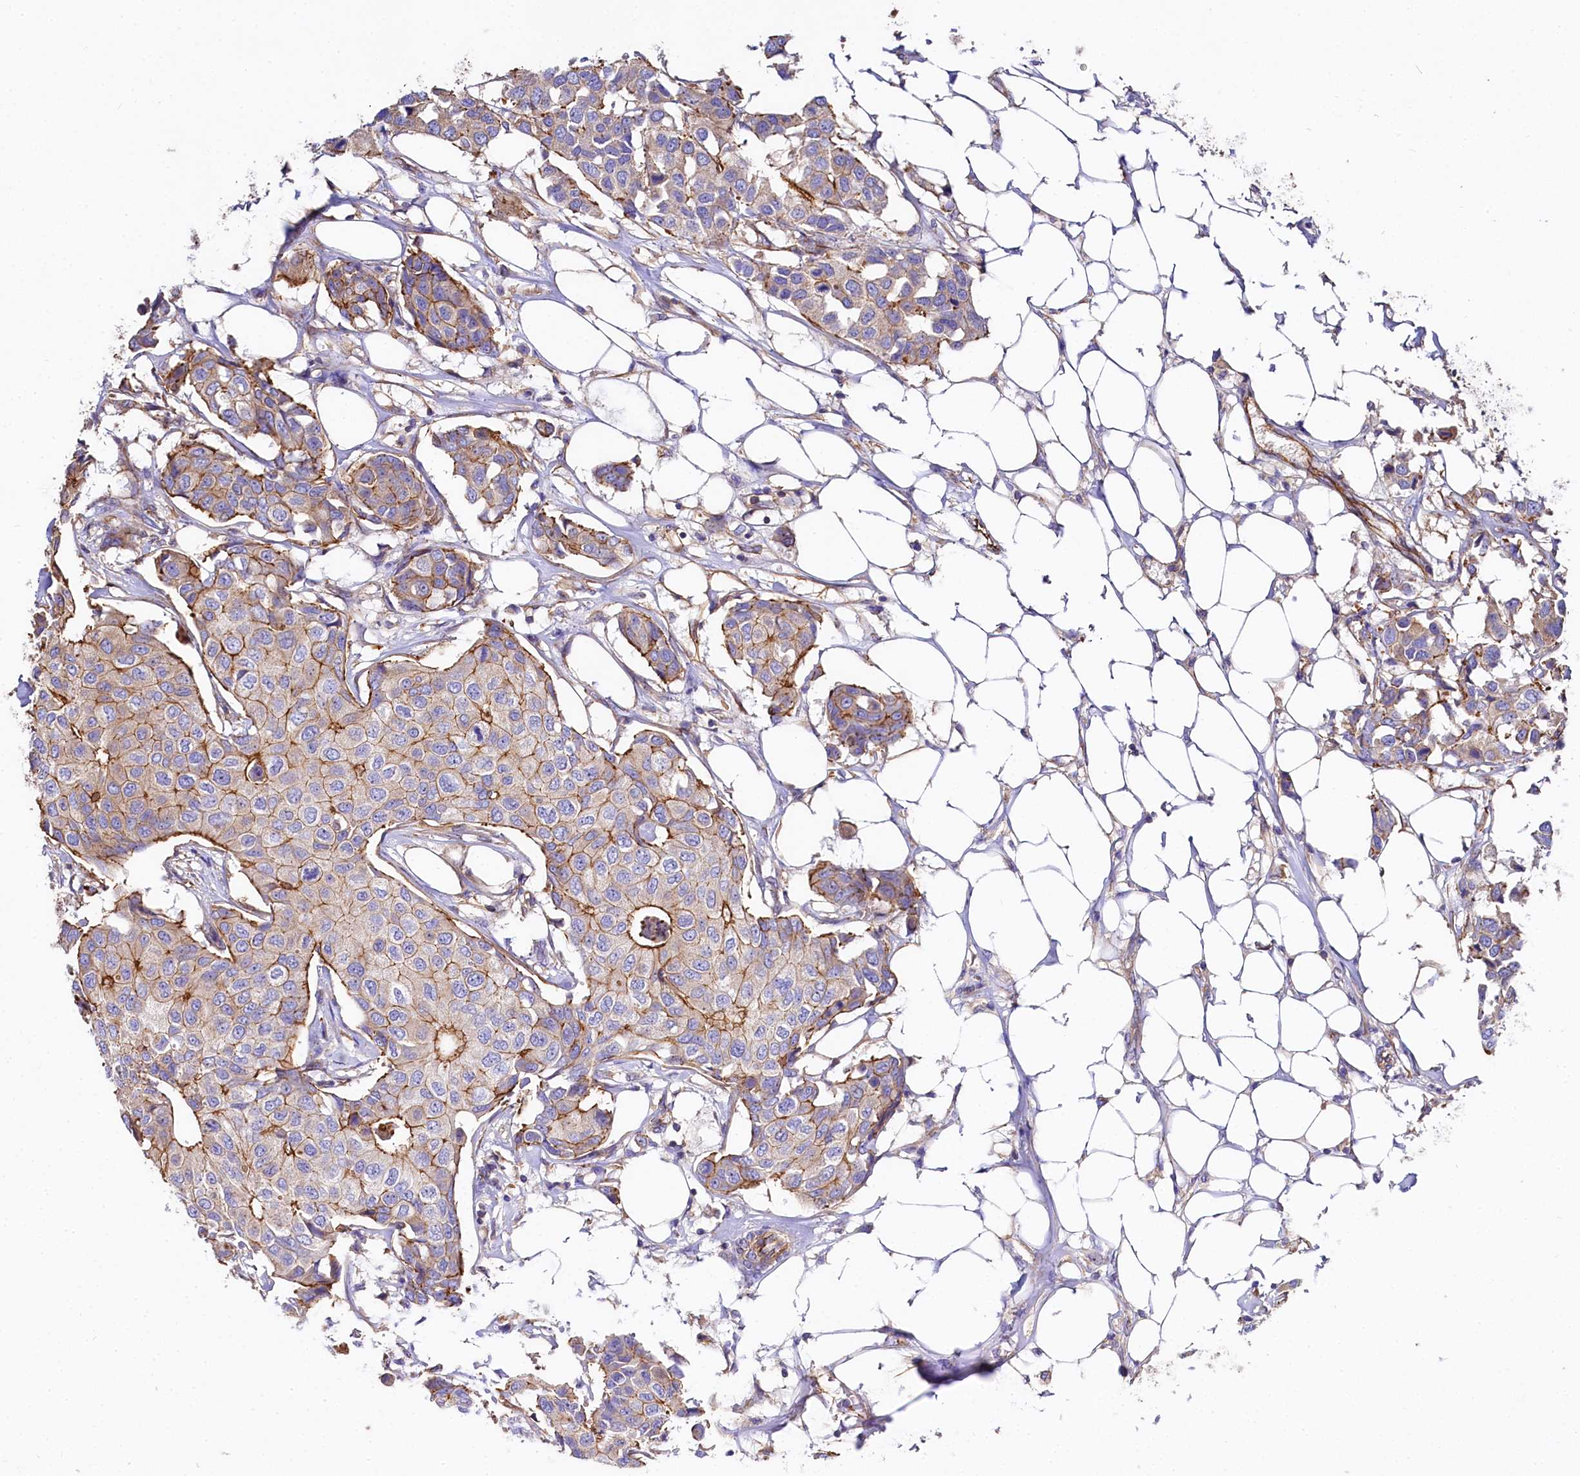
{"staining": {"intensity": "moderate", "quantity": ">75%", "location": "cytoplasmic/membranous"}, "tissue": "breast cancer", "cell_type": "Tumor cells", "image_type": "cancer", "snomed": [{"axis": "morphology", "description": "Duct carcinoma"}, {"axis": "topography", "description": "Breast"}], "caption": "Breast cancer was stained to show a protein in brown. There is medium levels of moderate cytoplasmic/membranous expression in approximately >75% of tumor cells. (DAB IHC with brightfield microscopy, high magnification).", "gene": "FCHSD2", "patient": {"sex": "female", "age": 80}}